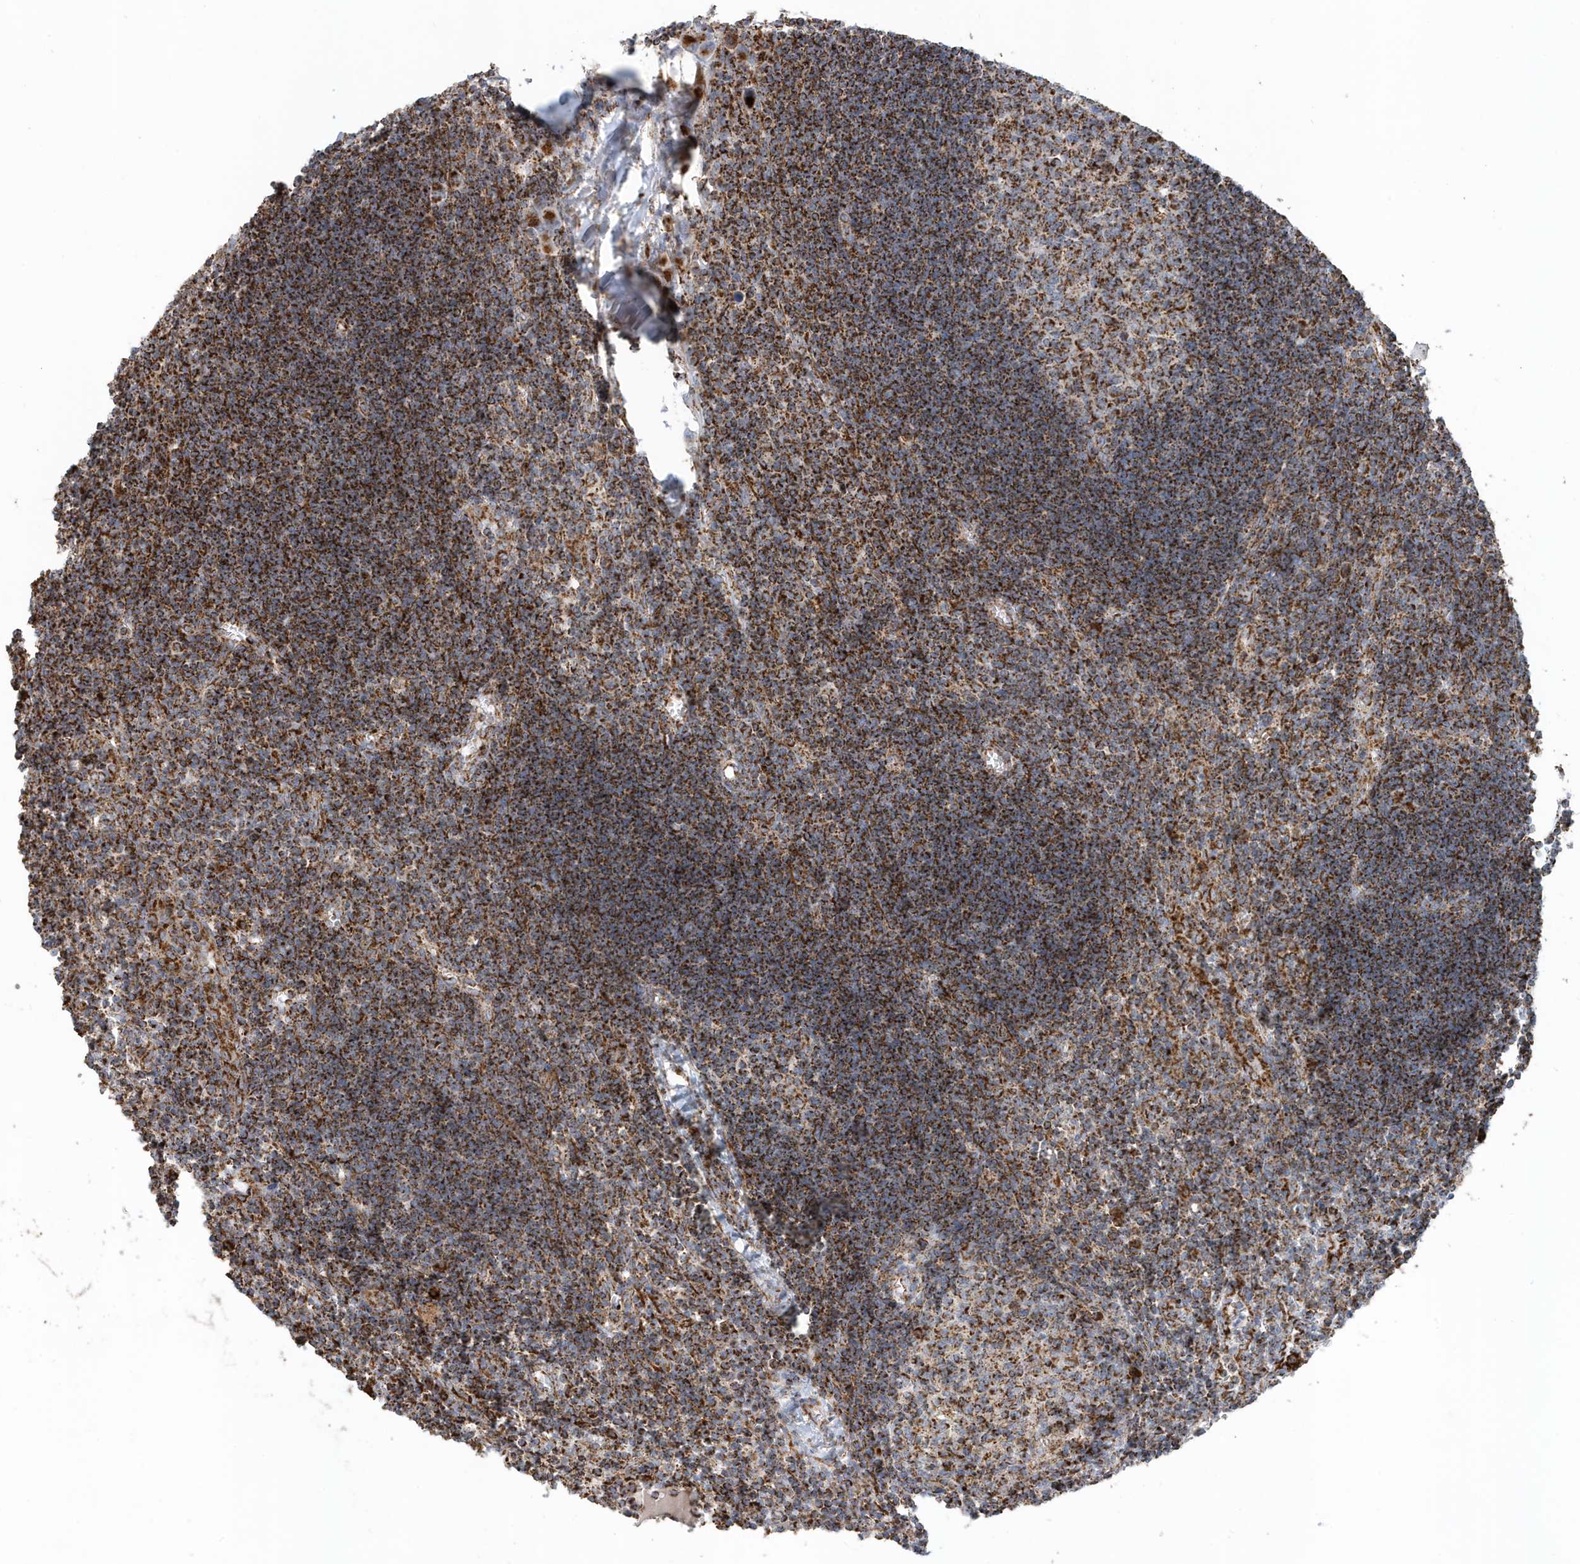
{"staining": {"intensity": "strong", "quantity": ">75%", "location": "cytoplasmic/membranous"}, "tissue": "lymph node", "cell_type": "Germinal center cells", "image_type": "normal", "snomed": [{"axis": "morphology", "description": "Normal tissue, NOS"}, {"axis": "morphology", "description": "Malignant melanoma, Metastatic site"}, {"axis": "topography", "description": "Lymph node"}], "caption": "About >75% of germinal center cells in normal human lymph node exhibit strong cytoplasmic/membranous protein positivity as visualized by brown immunohistochemical staining.", "gene": "MAN1A1", "patient": {"sex": "male", "age": 41}}